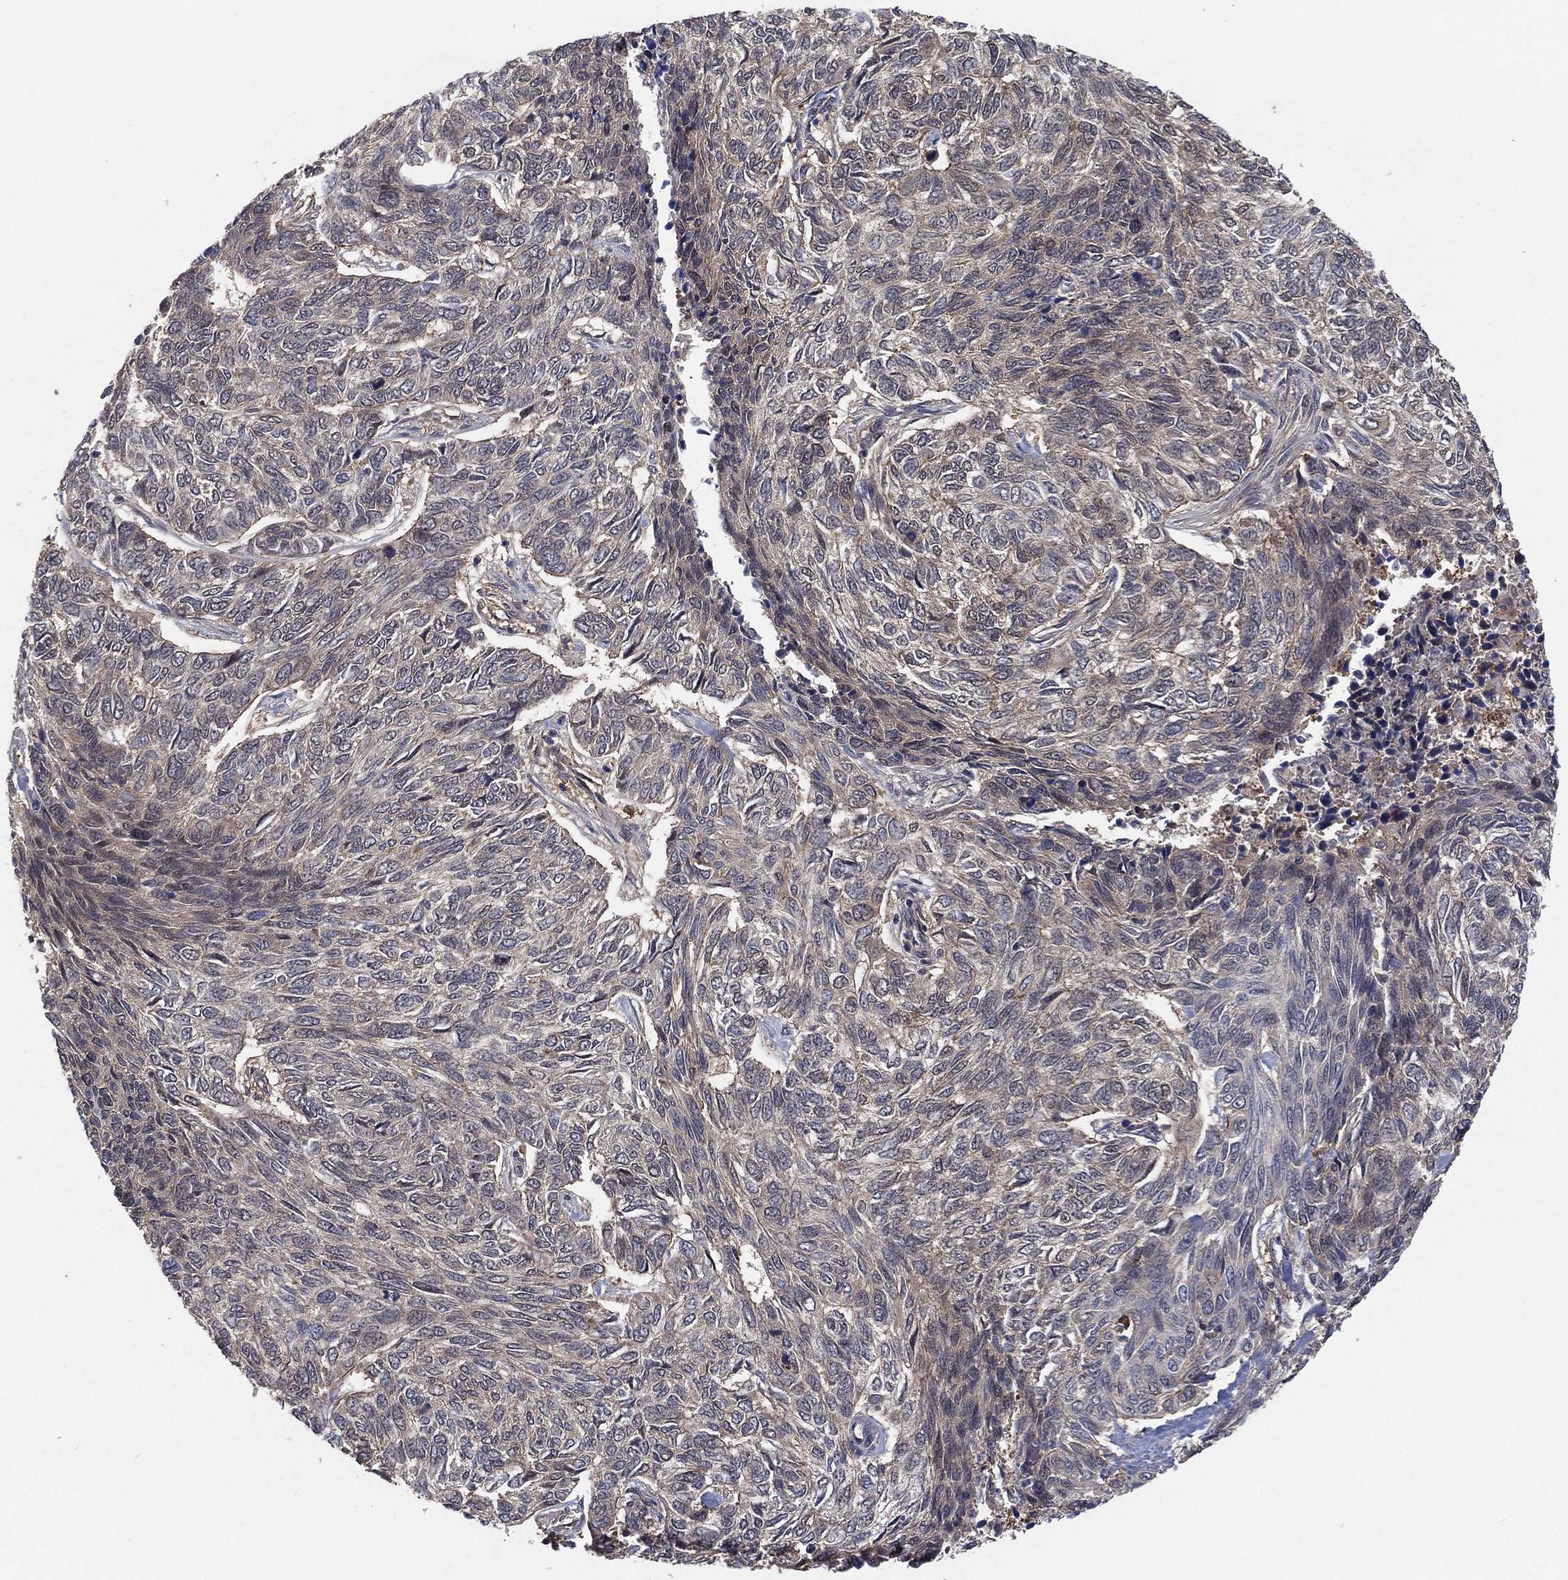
{"staining": {"intensity": "weak", "quantity": "<25%", "location": "cytoplasmic/membranous"}, "tissue": "skin cancer", "cell_type": "Tumor cells", "image_type": "cancer", "snomed": [{"axis": "morphology", "description": "Basal cell carcinoma"}, {"axis": "topography", "description": "Skin"}], "caption": "Tumor cells are negative for brown protein staining in basal cell carcinoma (skin).", "gene": "PSMG4", "patient": {"sex": "female", "age": 65}}